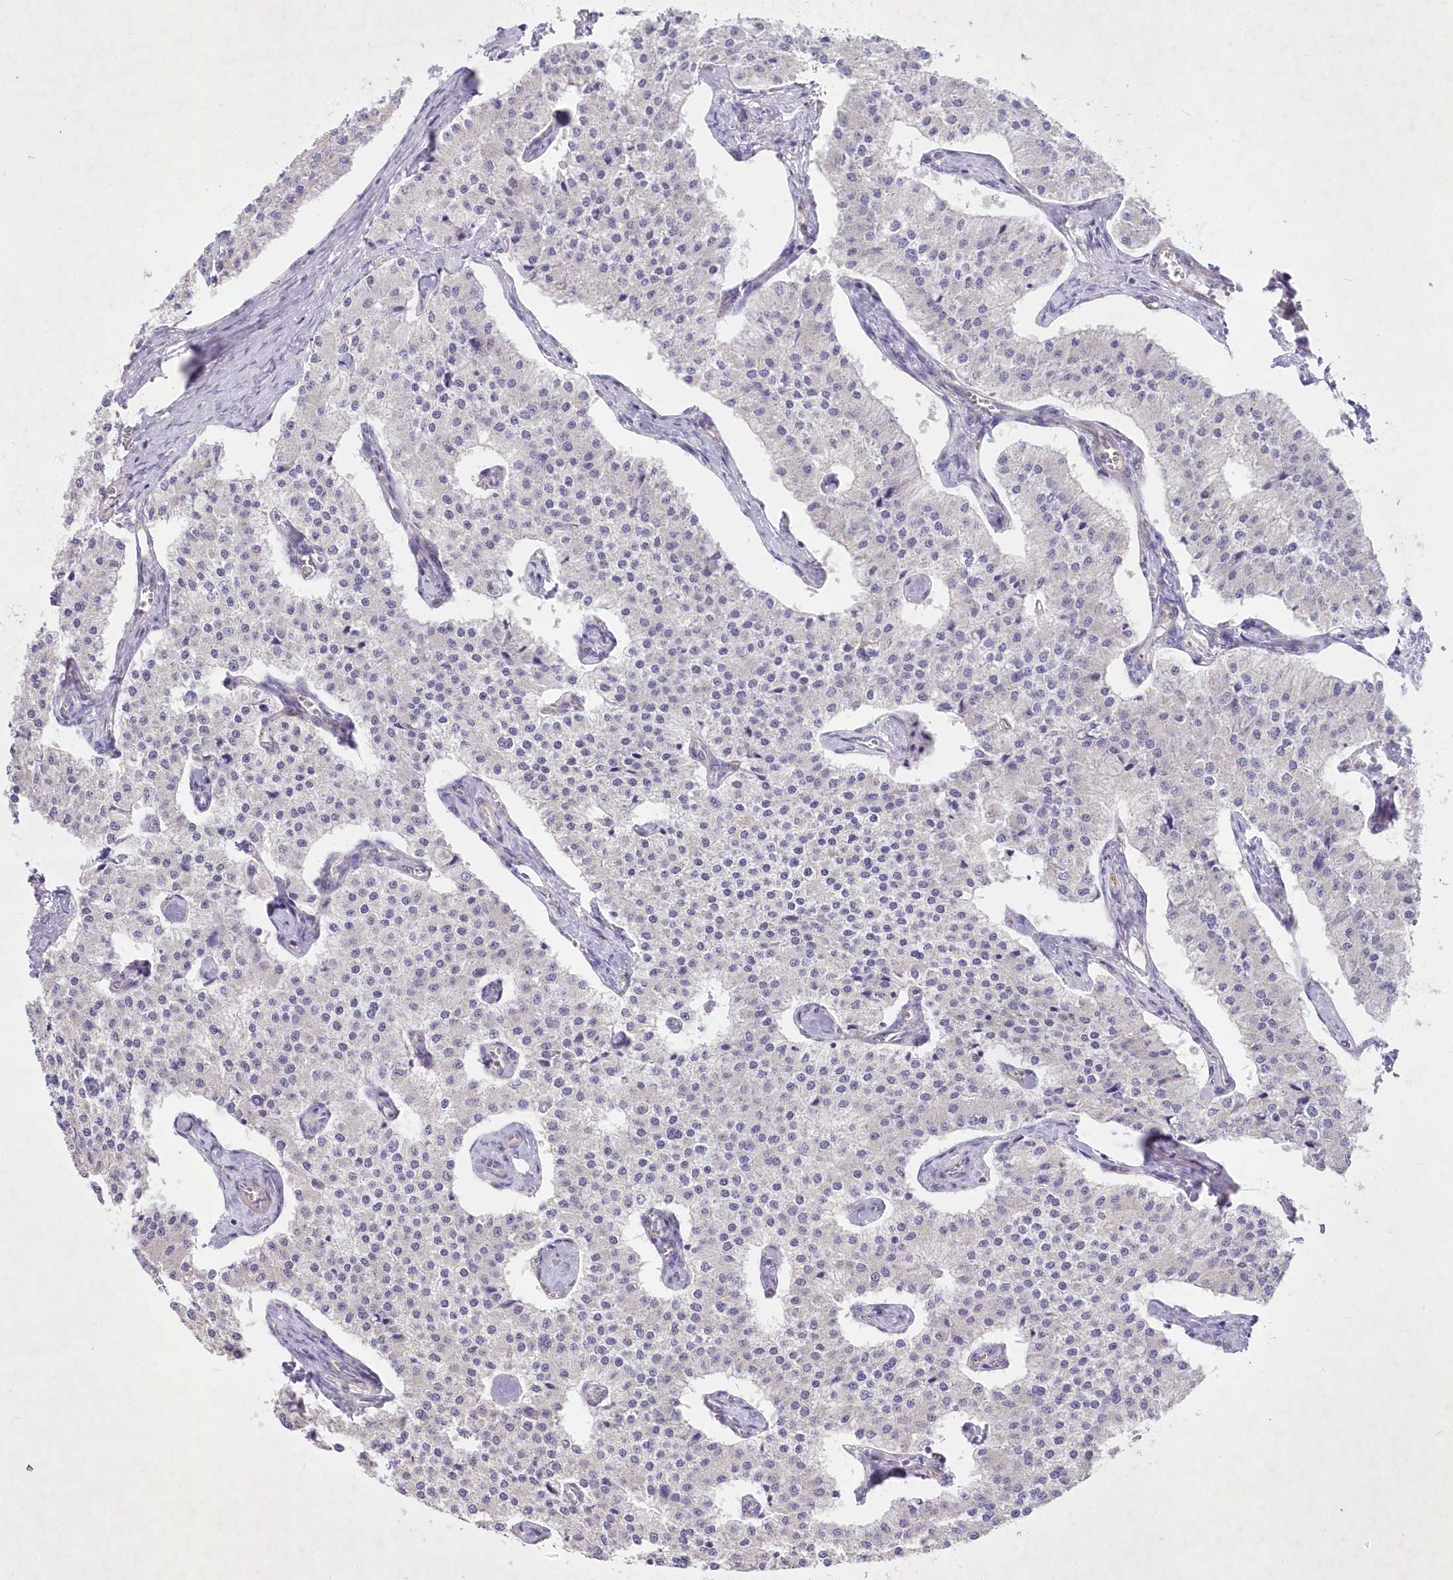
{"staining": {"intensity": "negative", "quantity": "none", "location": "none"}, "tissue": "carcinoid", "cell_type": "Tumor cells", "image_type": "cancer", "snomed": [{"axis": "morphology", "description": "Carcinoid, malignant, NOS"}, {"axis": "topography", "description": "Colon"}], "caption": "Protein analysis of malignant carcinoid shows no significant expression in tumor cells.", "gene": "ITSN2", "patient": {"sex": "female", "age": 52}}